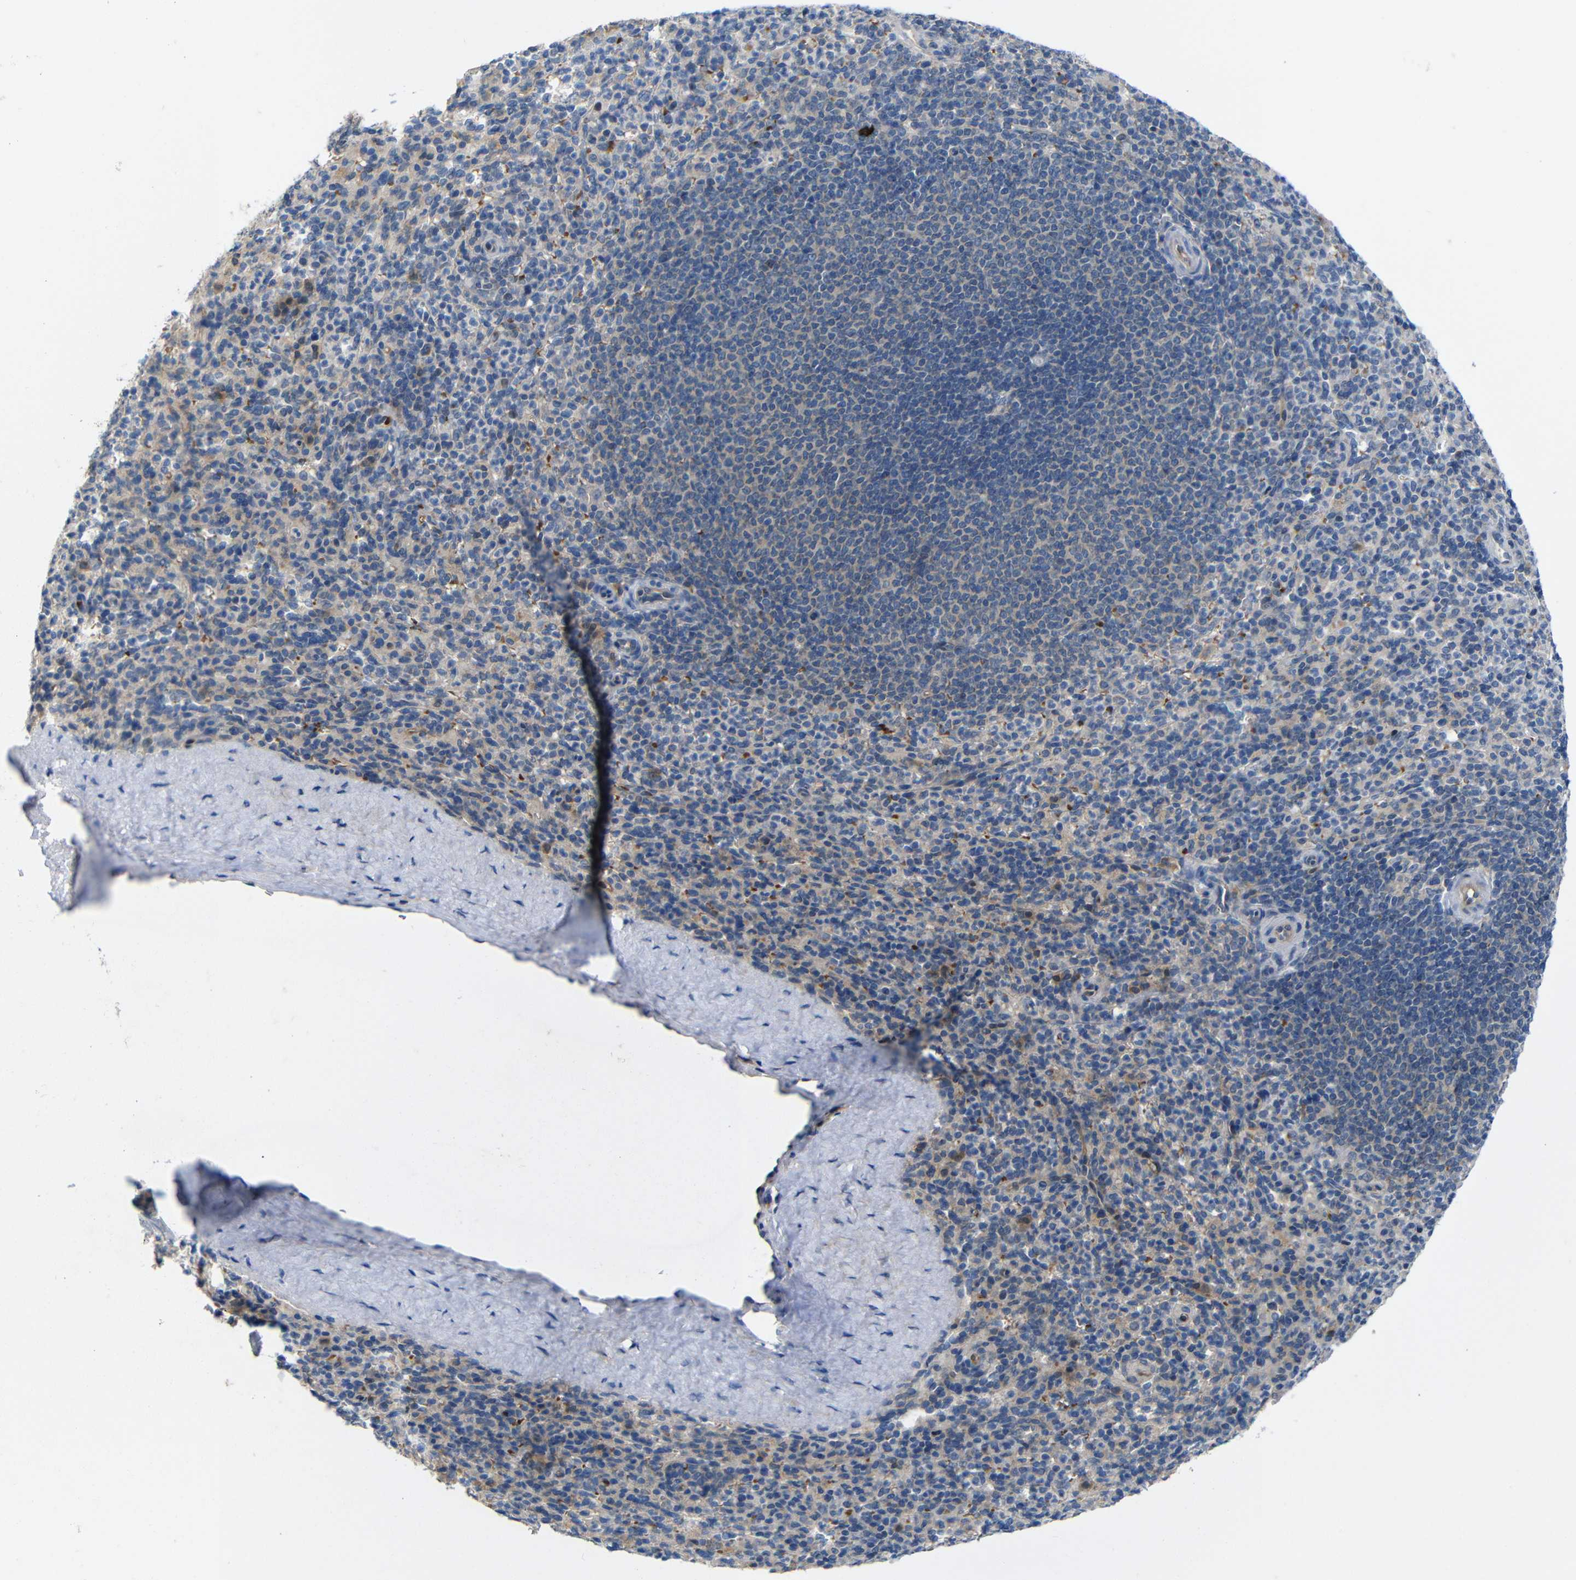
{"staining": {"intensity": "weak", "quantity": "25%-75%", "location": "cytoplasmic/membranous"}, "tissue": "spleen", "cell_type": "Cells in red pulp", "image_type": "normal", "snomed": [{"axis": "morphology", "description": "Normal tissue, NOS"}, {"axis": "topography", "description": "Spleen"}], "caption": "Protein analysis of normal spleen demonstrates weak cytoplasmic/membranous expression in about 25%-75% of cells in red pulp.", "gene": "TBC1D32", "patient": {"sex": "male", "age": 36}}